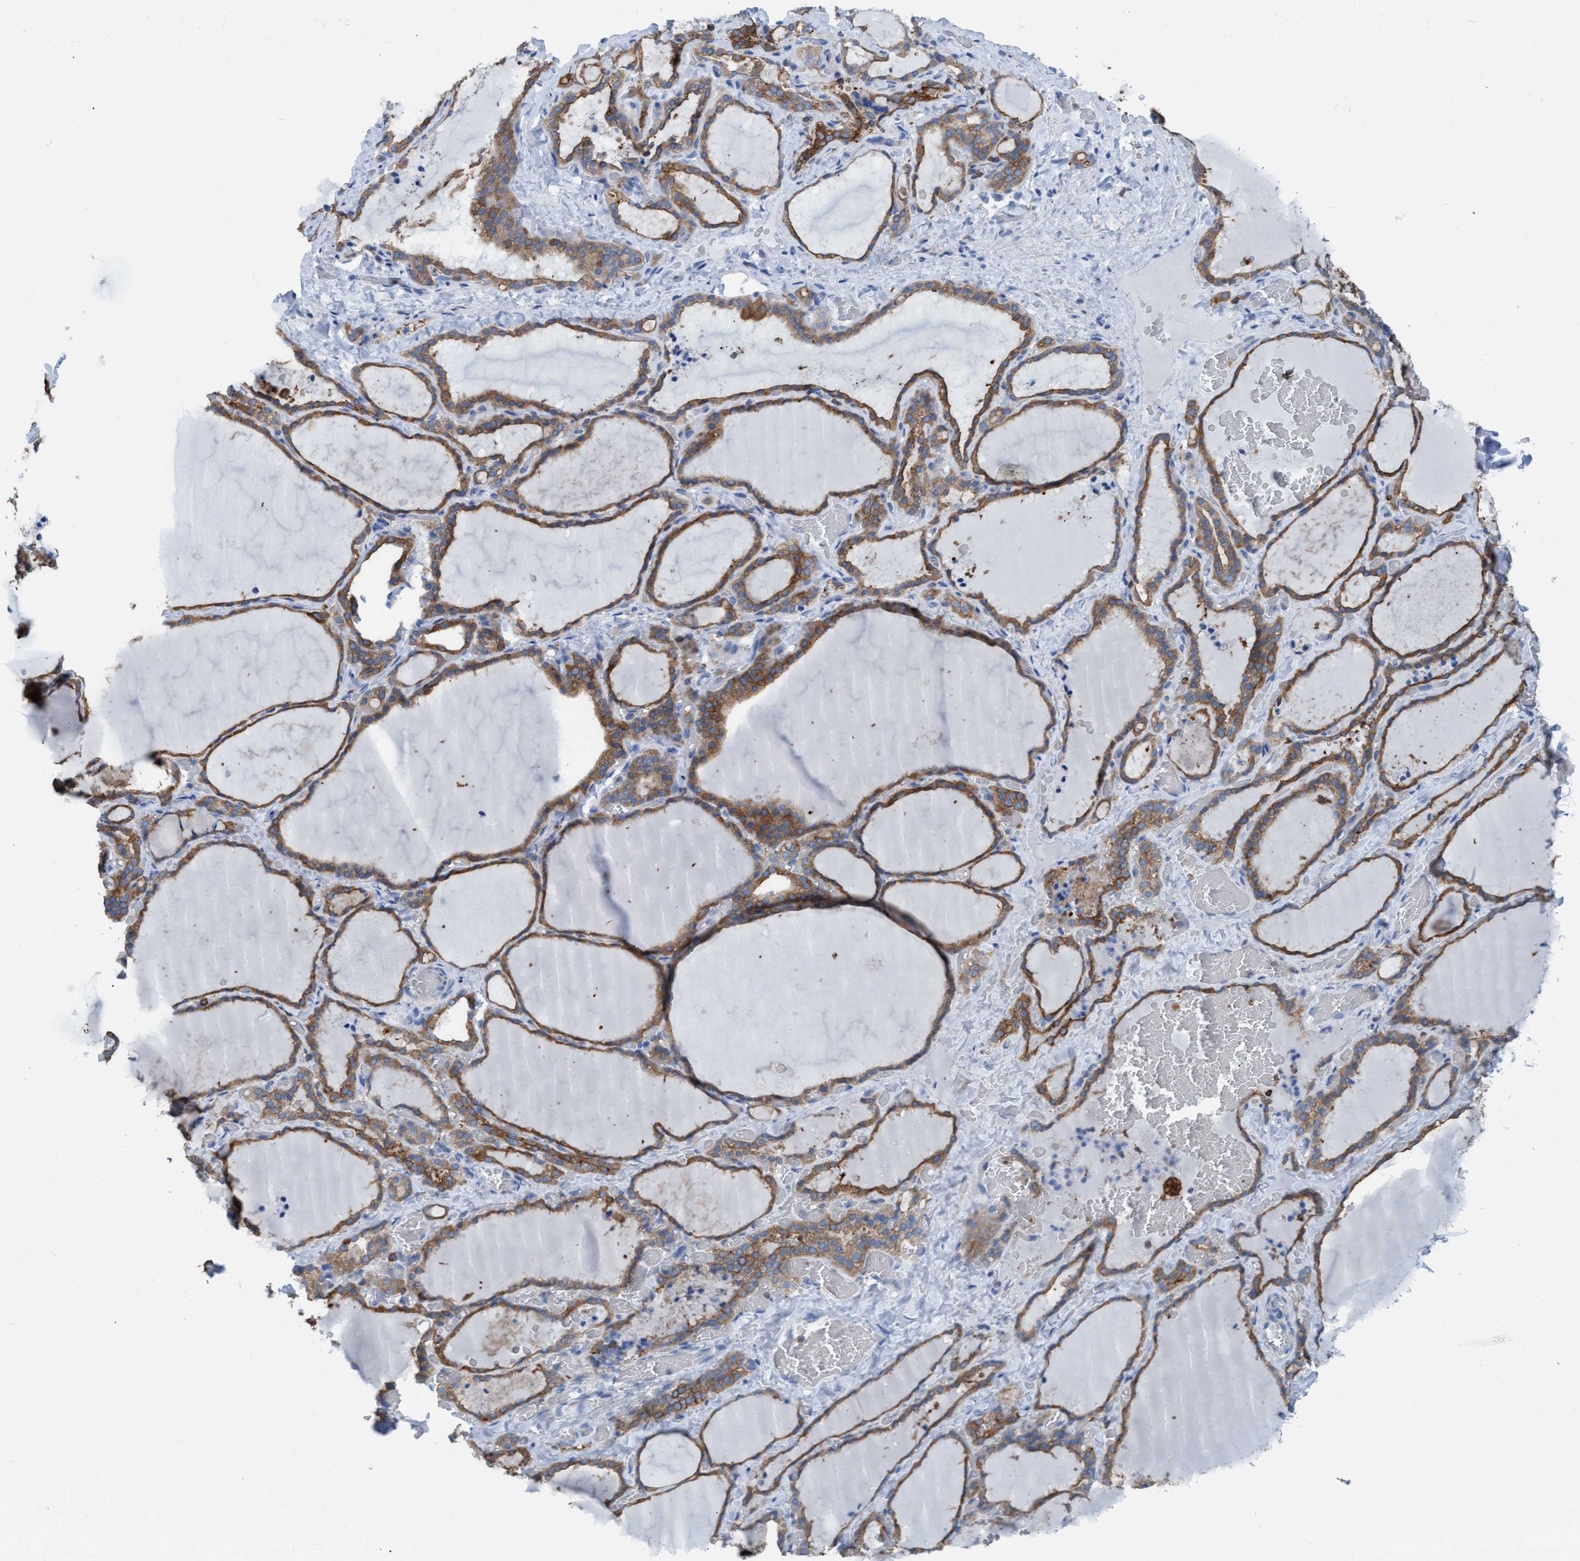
{"staining": {"intensity": "moderate", "quantity": ">75%", "location": "cytoplasmic/membranous"}, "tissue": "thyroid gland", "cell_type": "Glandular cells", "image_type": "normal", "snomed": [{"axis": "morphology", "description": "Normal tissue, NOS"}, {"axis": "topography", "description": "Thyroid gland"}], "caption": "IHC (DAB) staining of normal human thyroid gland shows moderate cytoplasmic/membranous protein staining in approximately >75% of glandular cells.", "gene": "EZR", "patient": {"sex": "female", "age": 22}}